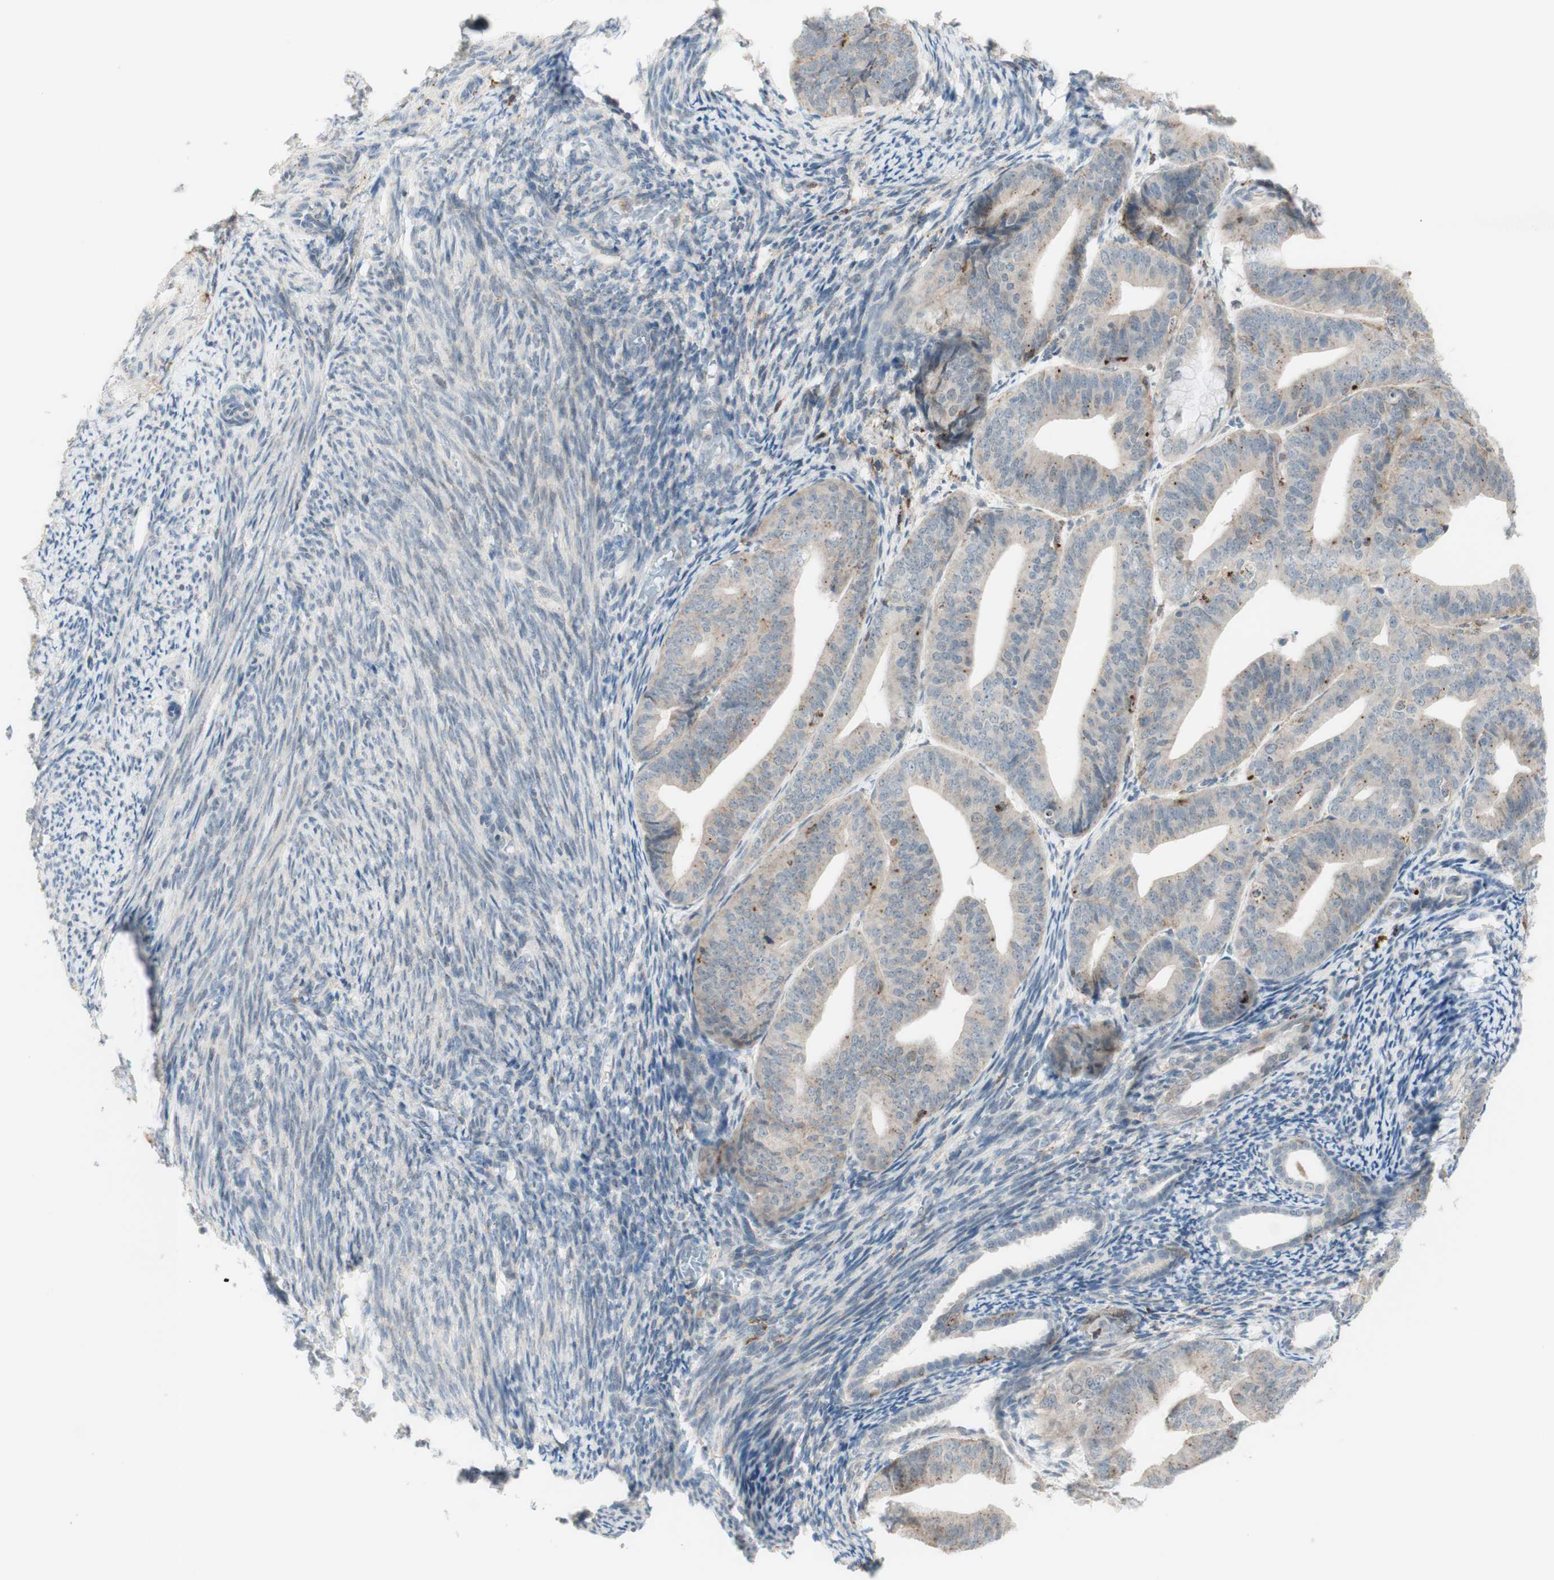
{"staining": {"intensity": "weak", "quantity": ">75%", "location": "cytoplasmic/membranous"}, "tissue": "endometrial cancer", "cell_type": "Tumor cells", "image_type": "cancer", "snomed": [{"axis": "morphology", "description": "Adenocarcinoma, NOS"}, {"axis": "topography", "description": "Endometrium"}], "caption": "Adenocarcinoma (endometrial) was stained to show a protein in brown. There is low levels of weak cytoplasmic/membranous staining in about >75% of tumor cells. The staining was performed using DAB to visualize the protein expression in brown, while the nuclei were stained in blue with hematoxylin (Magnification: 20x).", "gene": "GAPT", "patient": {"sex": "female", "age": 63}}